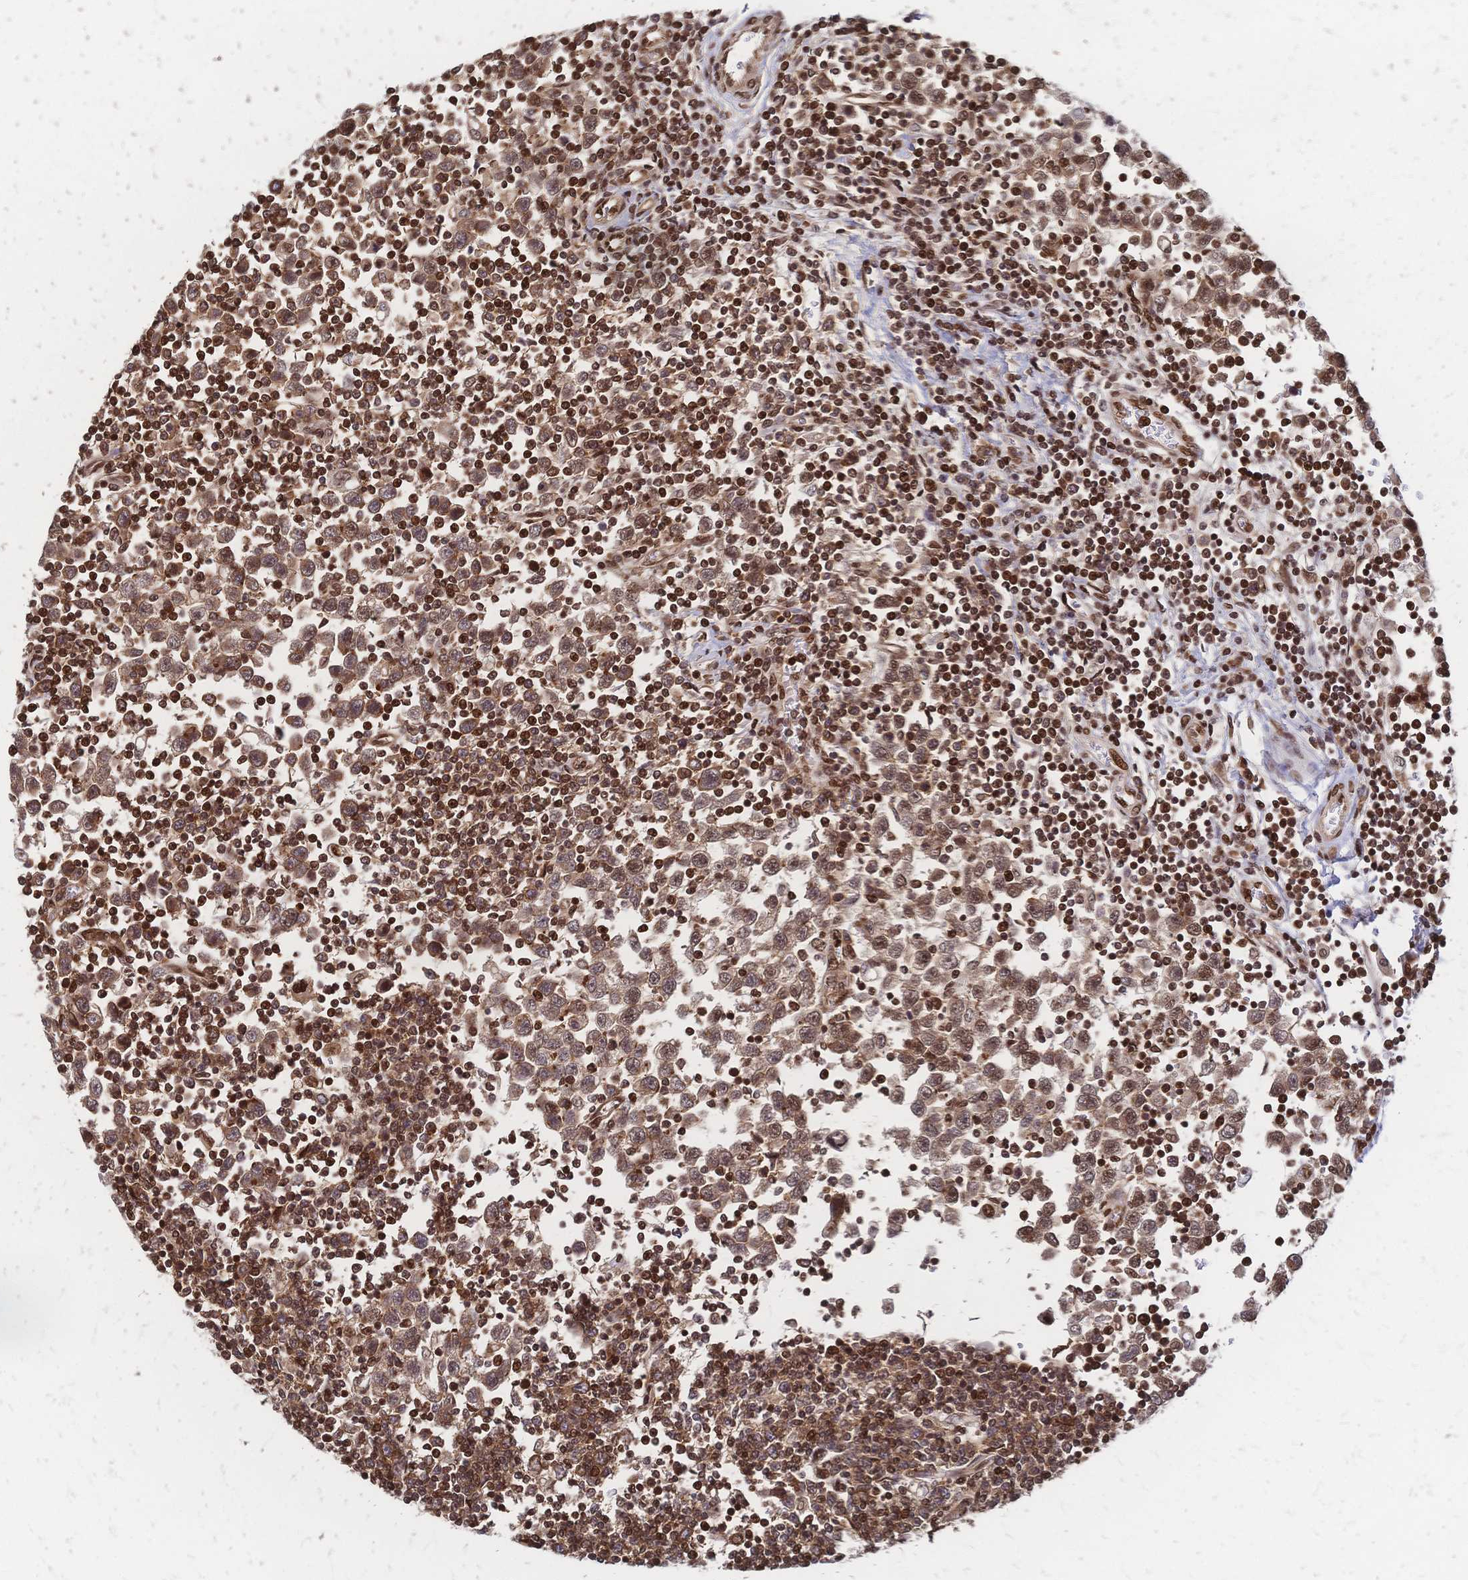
{"staining": {"intensity": "moderate", "quantity": ">75%", "location": "nuclear"}, "tissue": "testis cancer", "cell_type": "Tumor cells", "image_type": "cancer", "snomed": [{"axis": "morphology", "description": "Seminoma, NOS"}, {"axis": "topography", "description": "Testis"}], "caption": "Immunohistochemistry (DAB (3,3'-diaminobenzidine)) staining of seminoma (testis) displays moderate nuclear protein staining in approximately >75% of tumor cells.", "gene": "HDGF", "patient": {"sex": "male", "age": 34}}